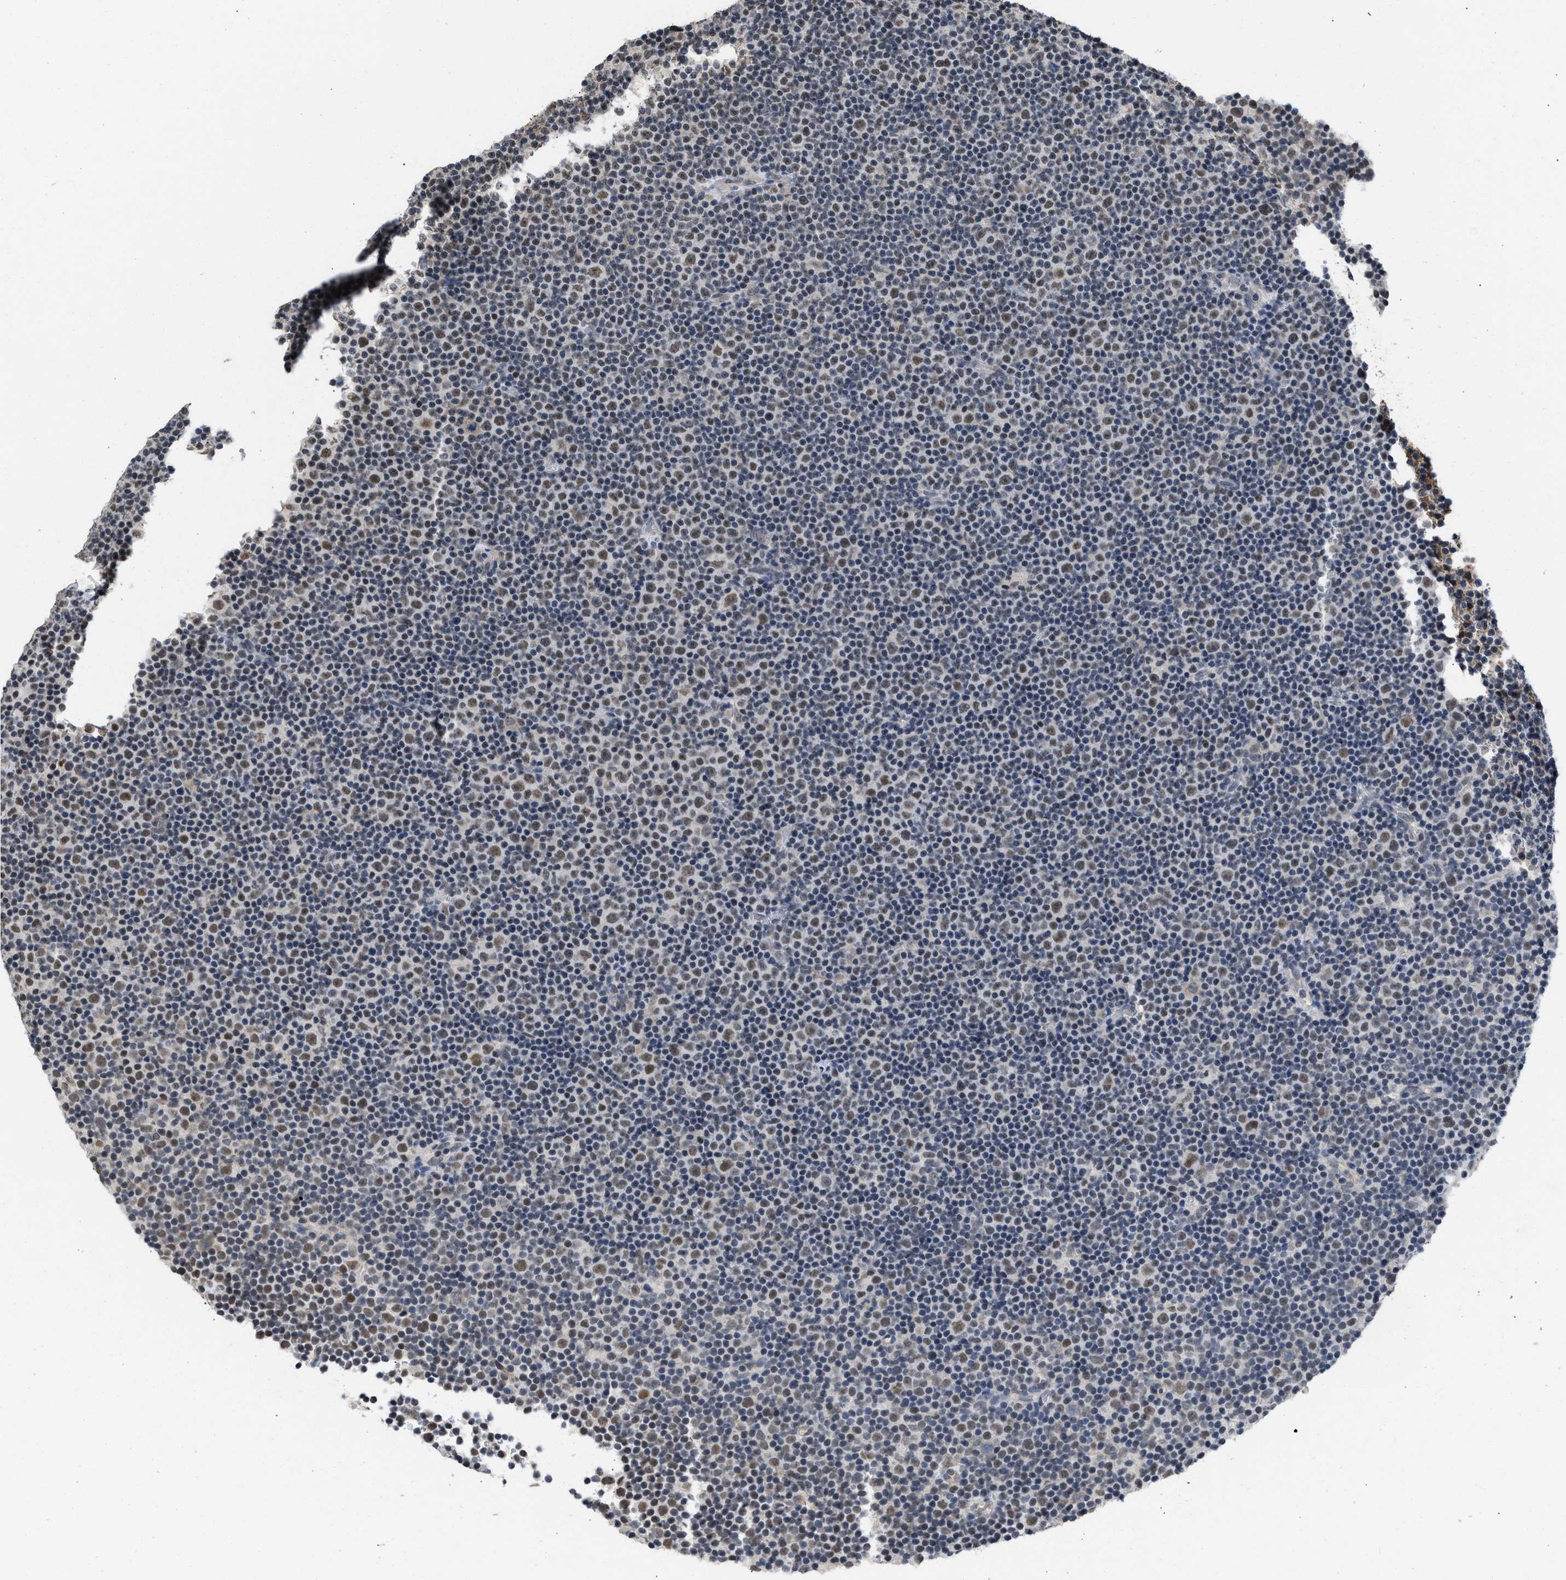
{"staining": {"intensity": "moderate", "quantity": ">75%", "location": "nuclear"}, "tissue": "lymphoma", "cell_type": "Tumor cells", "image_type": "cancer", "snomed": [{"axis": "morphology", "description": "Malignant lymphoma, non-Hodgkin's type, Low grade"}, {"axis": "topography", "description": "Lymph node"}], "caption": "Immunohistochemical staining of human malignant lymphoma, non-Hodgkin's type (low-grade) displays medium levels of moderate nuclear staining in approximately >75% of tumor cells.", "gene": "TERF2IP", "patient": {"sex": "female", "age": 67}}